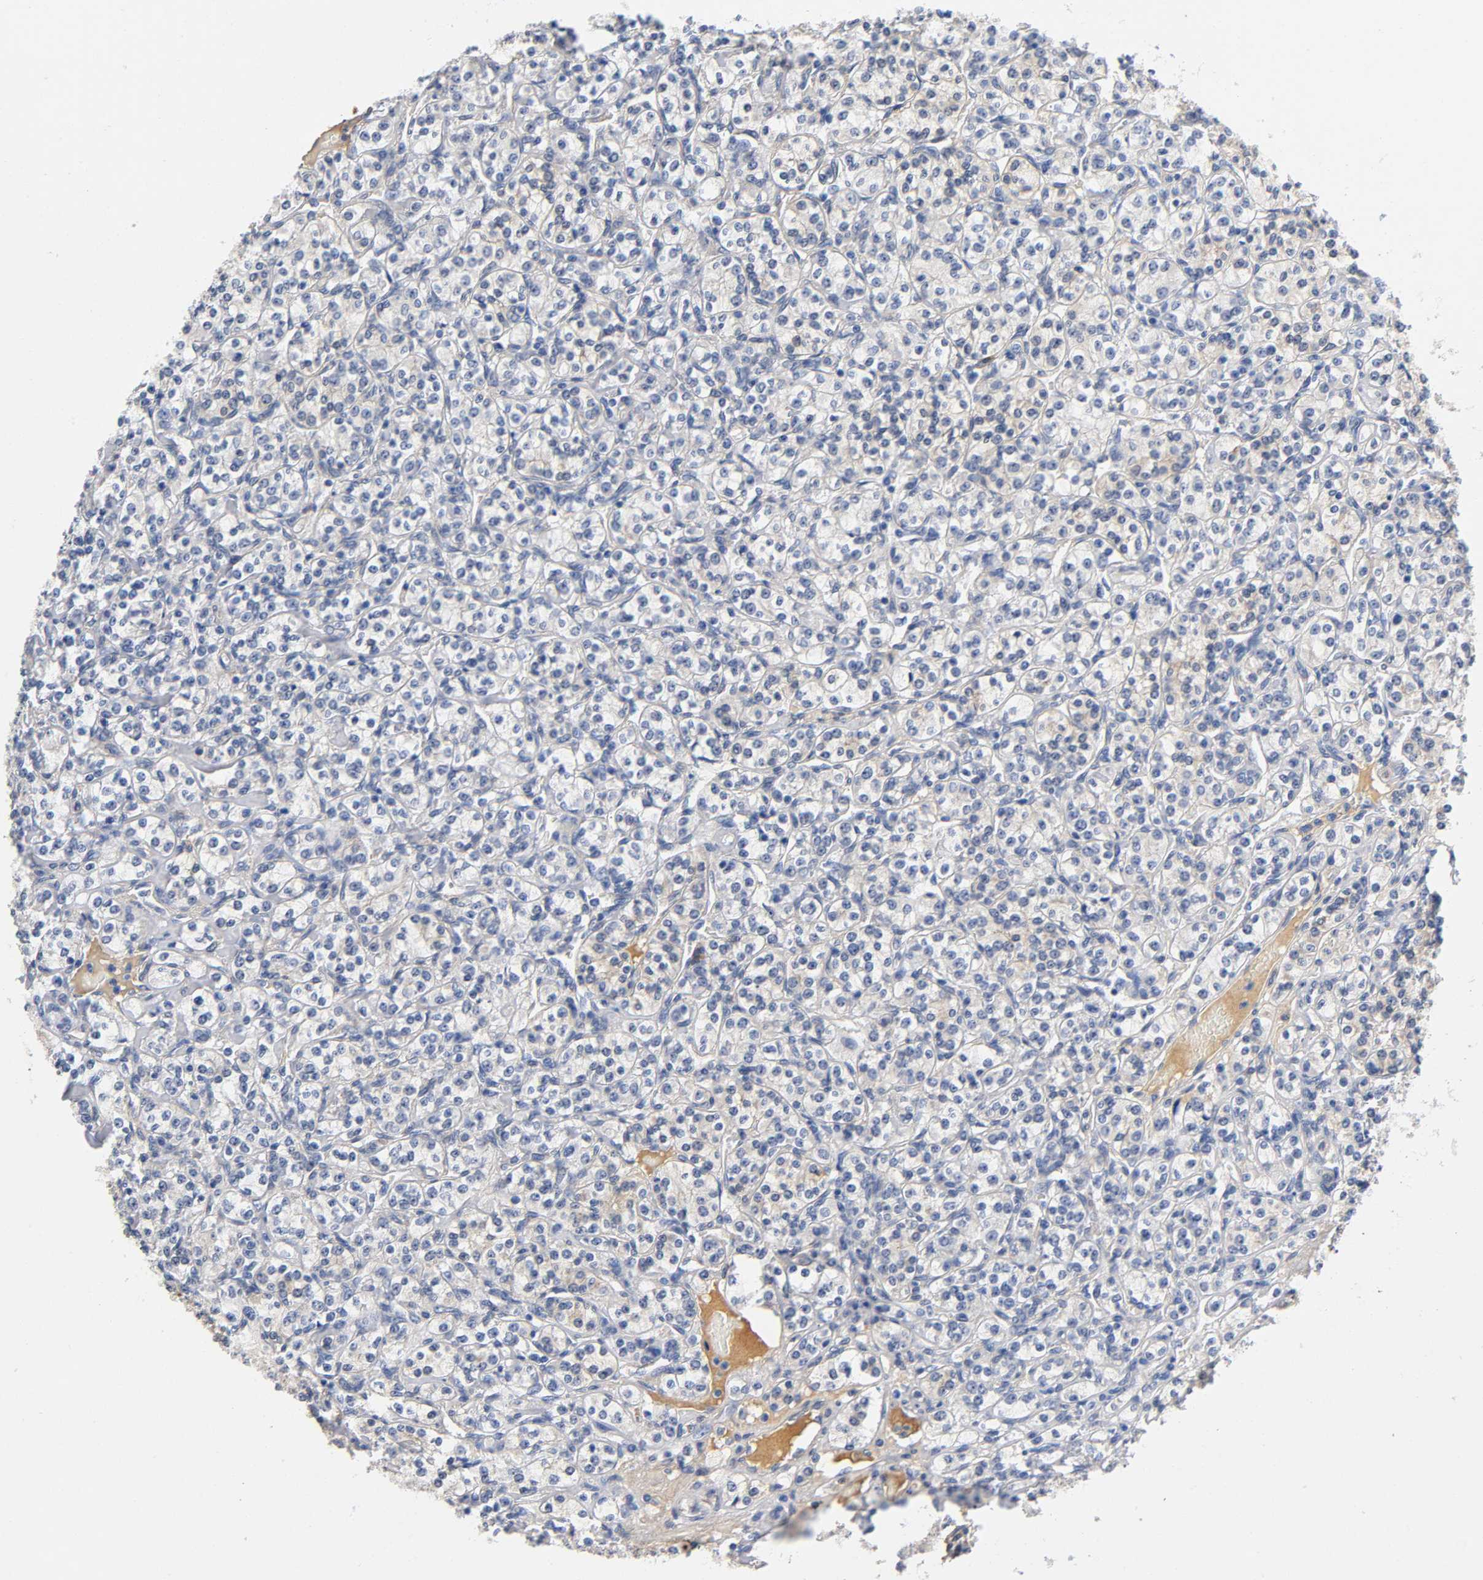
{"staining": {"intensity": "negative", "quantity": "none", "location": "none"}, "tissue": "renal cancer", "cell_type": "Tumor cells", "image_type": "cancer", "snomed": [{"axis": "morphology", "description": "Adenocarcinoma, NOS"}, {"axis": "topography", "description": "Kidney"}], "caption": "Renal cancer (adenocarcinoma) was stained to show a protein in brown. There is no significant positivity in tumor cells.", "gene": "TNC", "patient": {"sex": "male", "age": 77}}